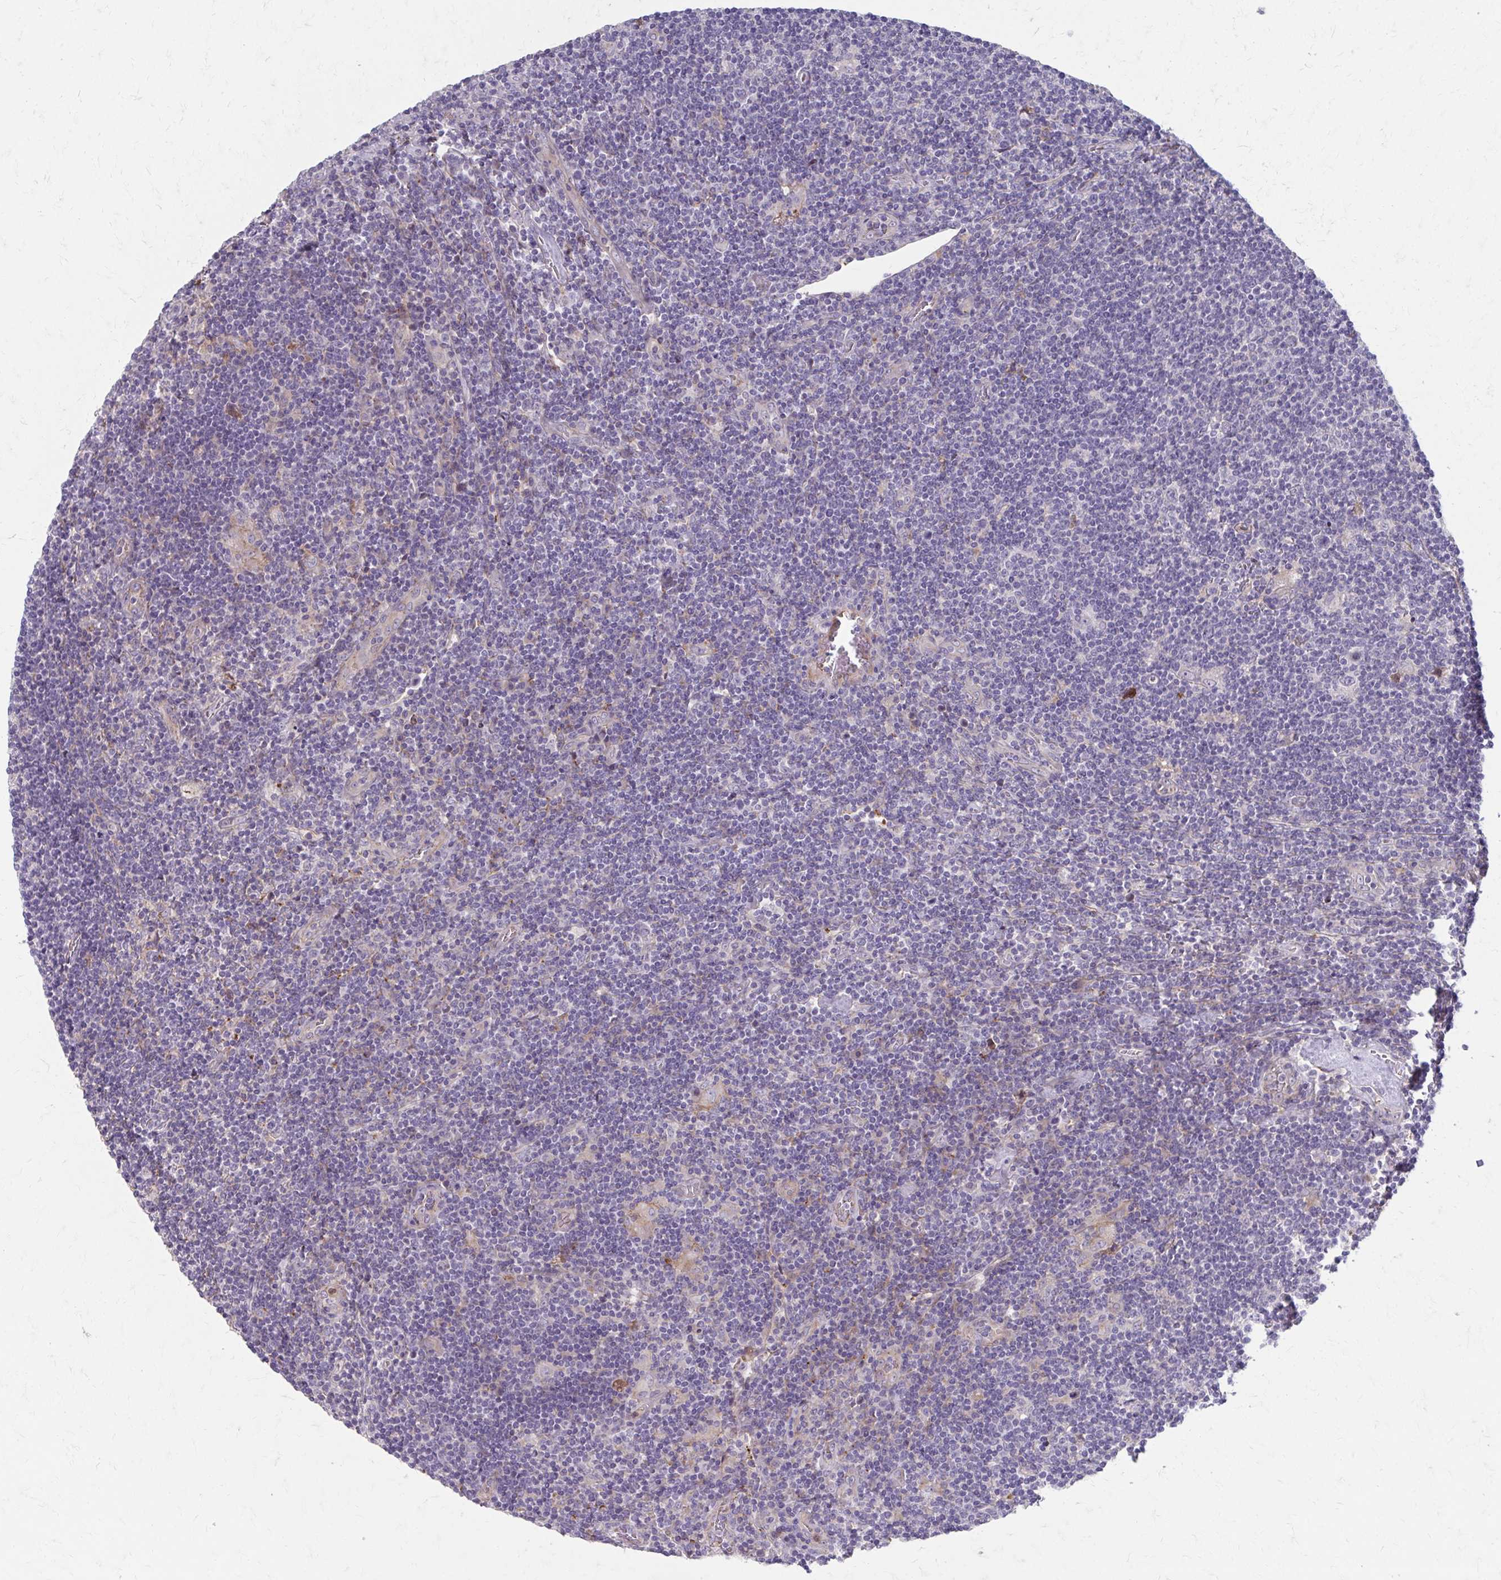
{"staining": {"intensity": "negative", "quantity": "none", "location": "none"}, "tissue": "lymphoma", "cell_type": "Tumor cells", "image_type": "cancer", "snomed": [{"axis": "morphology", "description": "Hodgkin's disease, NOS"}, {"axis": "topography", "description": "Lymph node"}], "caption": "High magnification brightfield microscopy of lymphoma stained with DAB (3,3'-diaminobenzidine) (brown) and counterstained with hematoxylin (blue): tumor cells show no significant positivity.", "gene": "MMP14", "patient": {"sex": "male", "age": 40}}